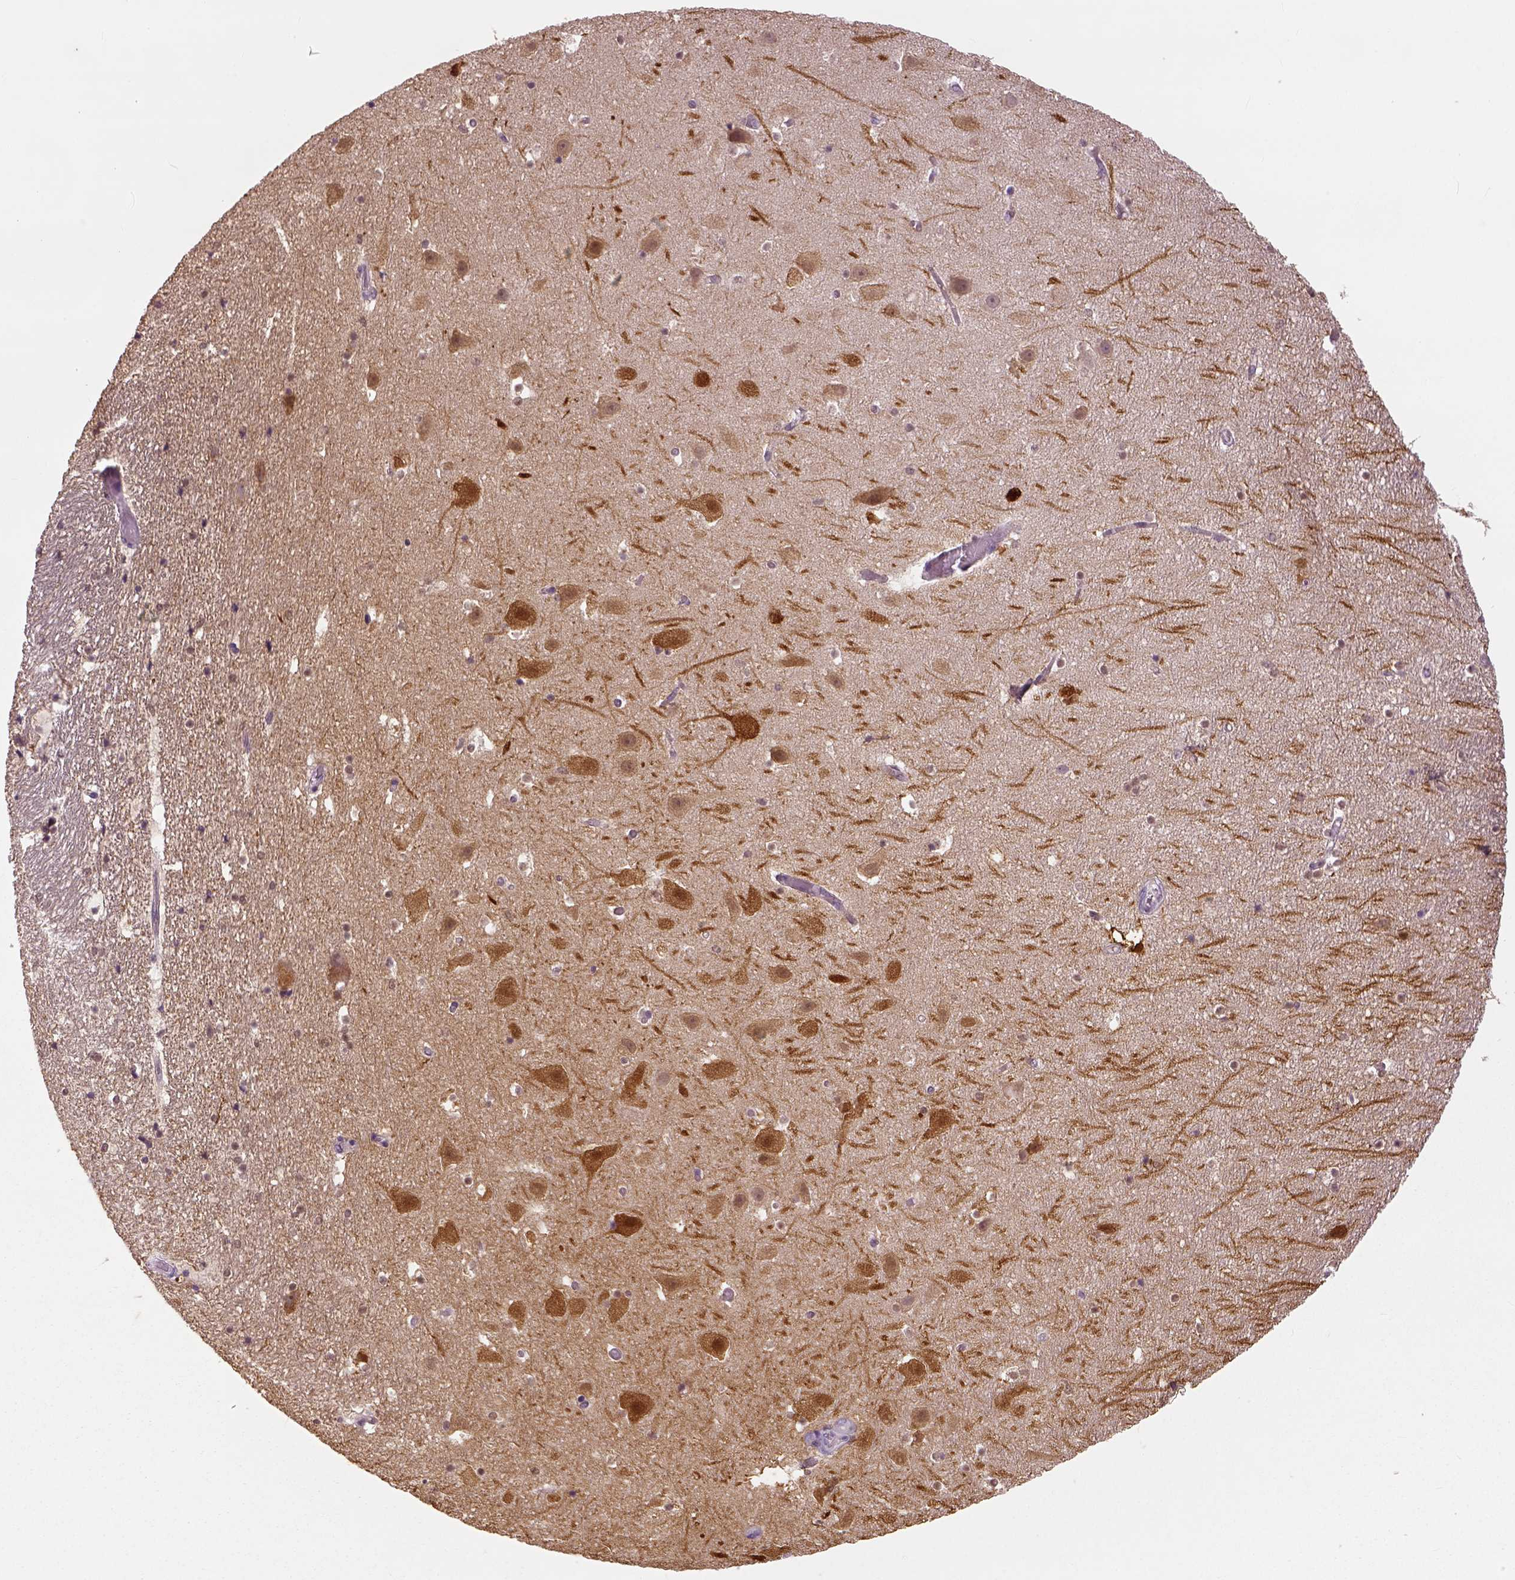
{"staining": {"intensity": "negative", "quantity": "none", "location": "none"}, "tissue": "hippocampus", "cell_type": "Glial cells", "image_type": "normal", "snomed": [{"axis": "morphology", "description": "Normal tissue, NOS"}, {"axis": "topography", "description": "Hippocampus"}], "caption": "DAB immunohistochemical staining of normal hippocampus demonstrates no significant staining in glial cells.", "gene": "NECAB1", "patient": {"sex": "male", "age": 26}}